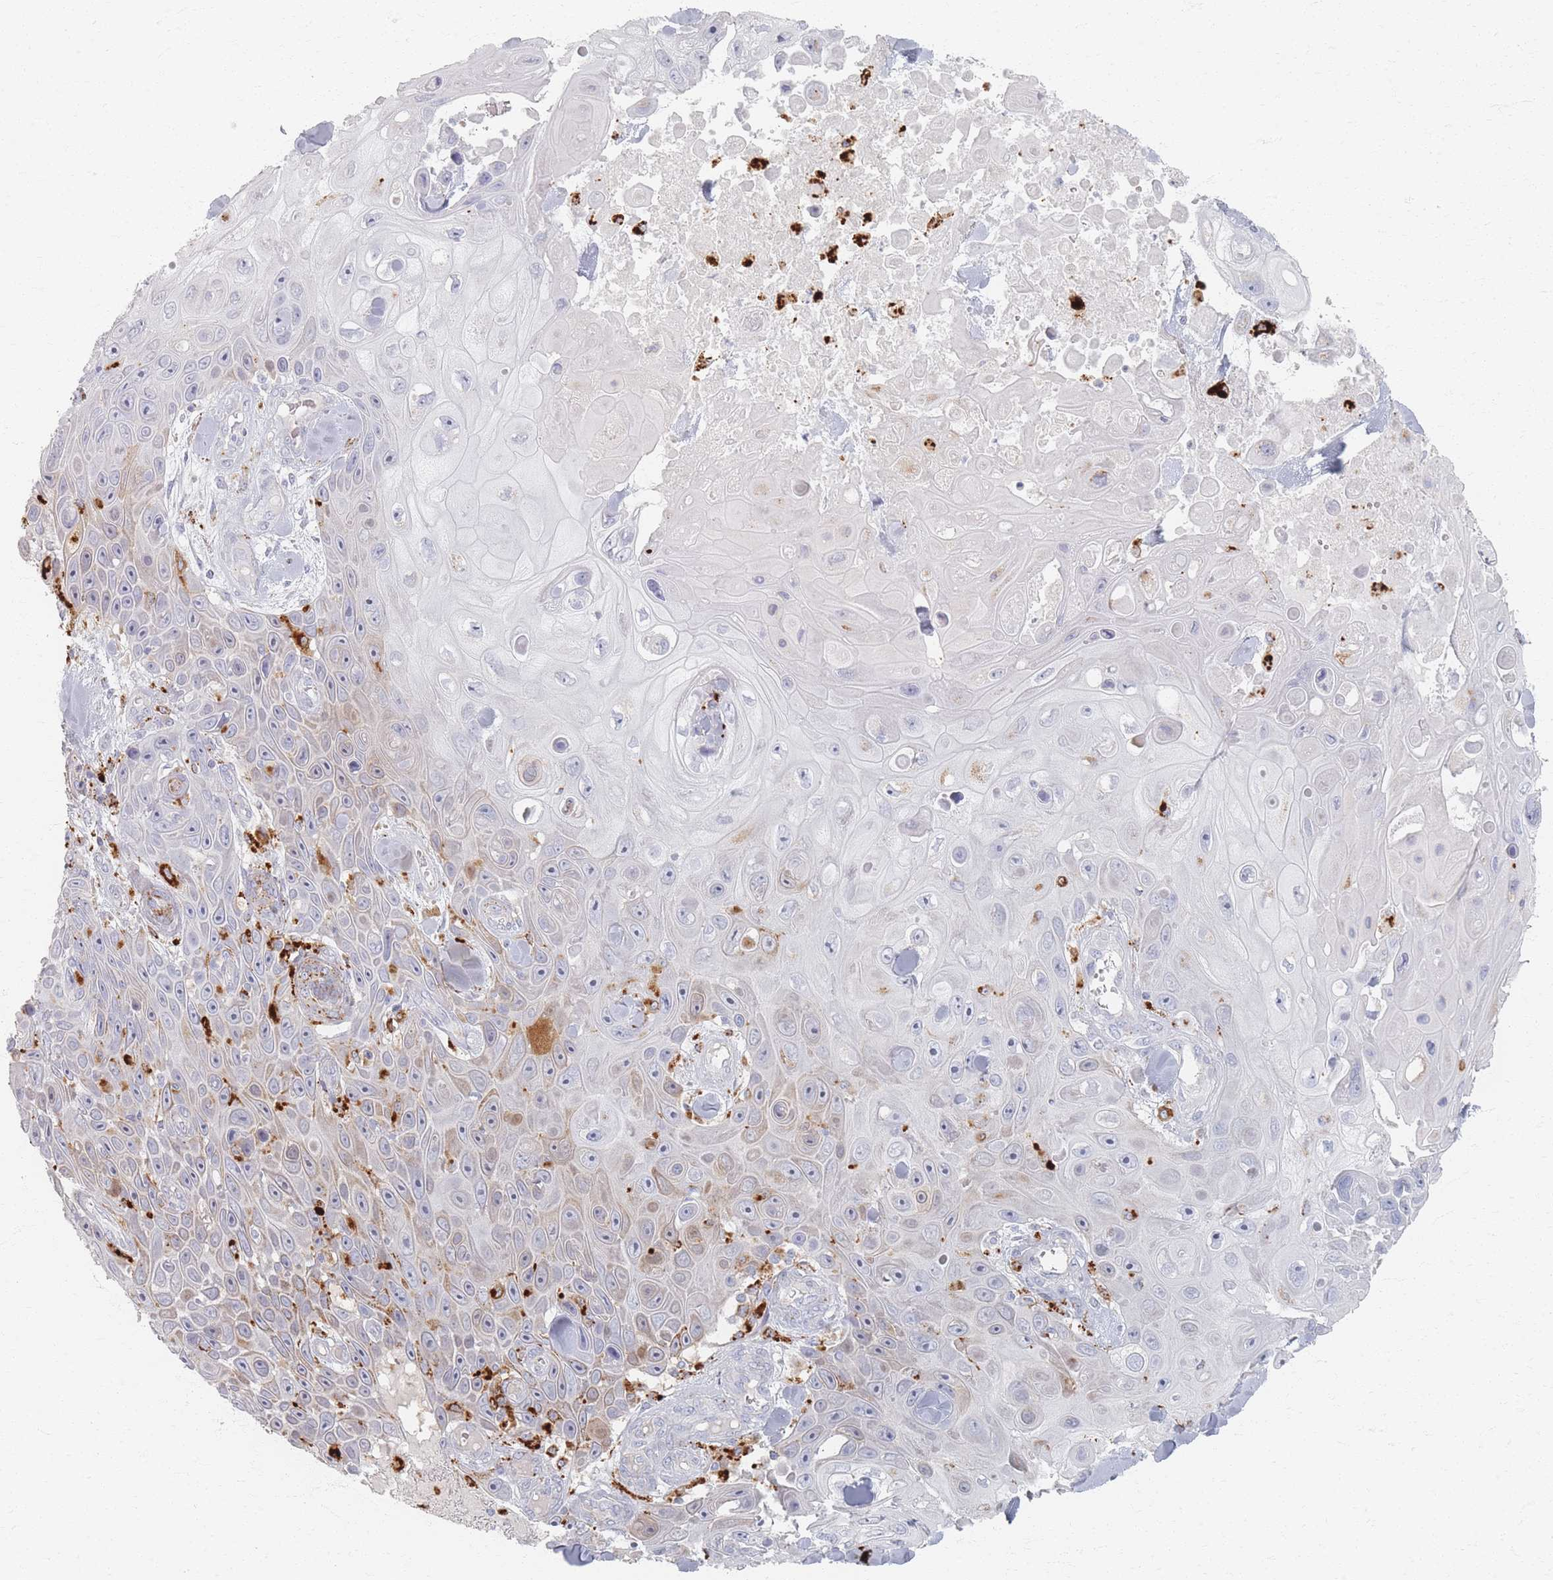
{"staining": {"intensity": "weak", "quantity": "25%-75%", "location": "cytoplasmic/membranous"}, "tissue": "skin cancer", "cell_type": "Tumor cells", "image_type": "cancer", "snomed": [{"axis": "morphology", "description": "Squamous cell carcinoma, NOS"}, {"axis": "topography", "description": "Skin"}], "caption": "This photomicrograph demonstrates skin cancer stained with immunohistochemistry to label a protein in brown. The cytoplasmic/membranous of tumor cells show weak positivity for the protein. Nuclei are counter-stained blue.", "gene": "SLC2A11", "patient": {"sex": "male", "age": 82}}